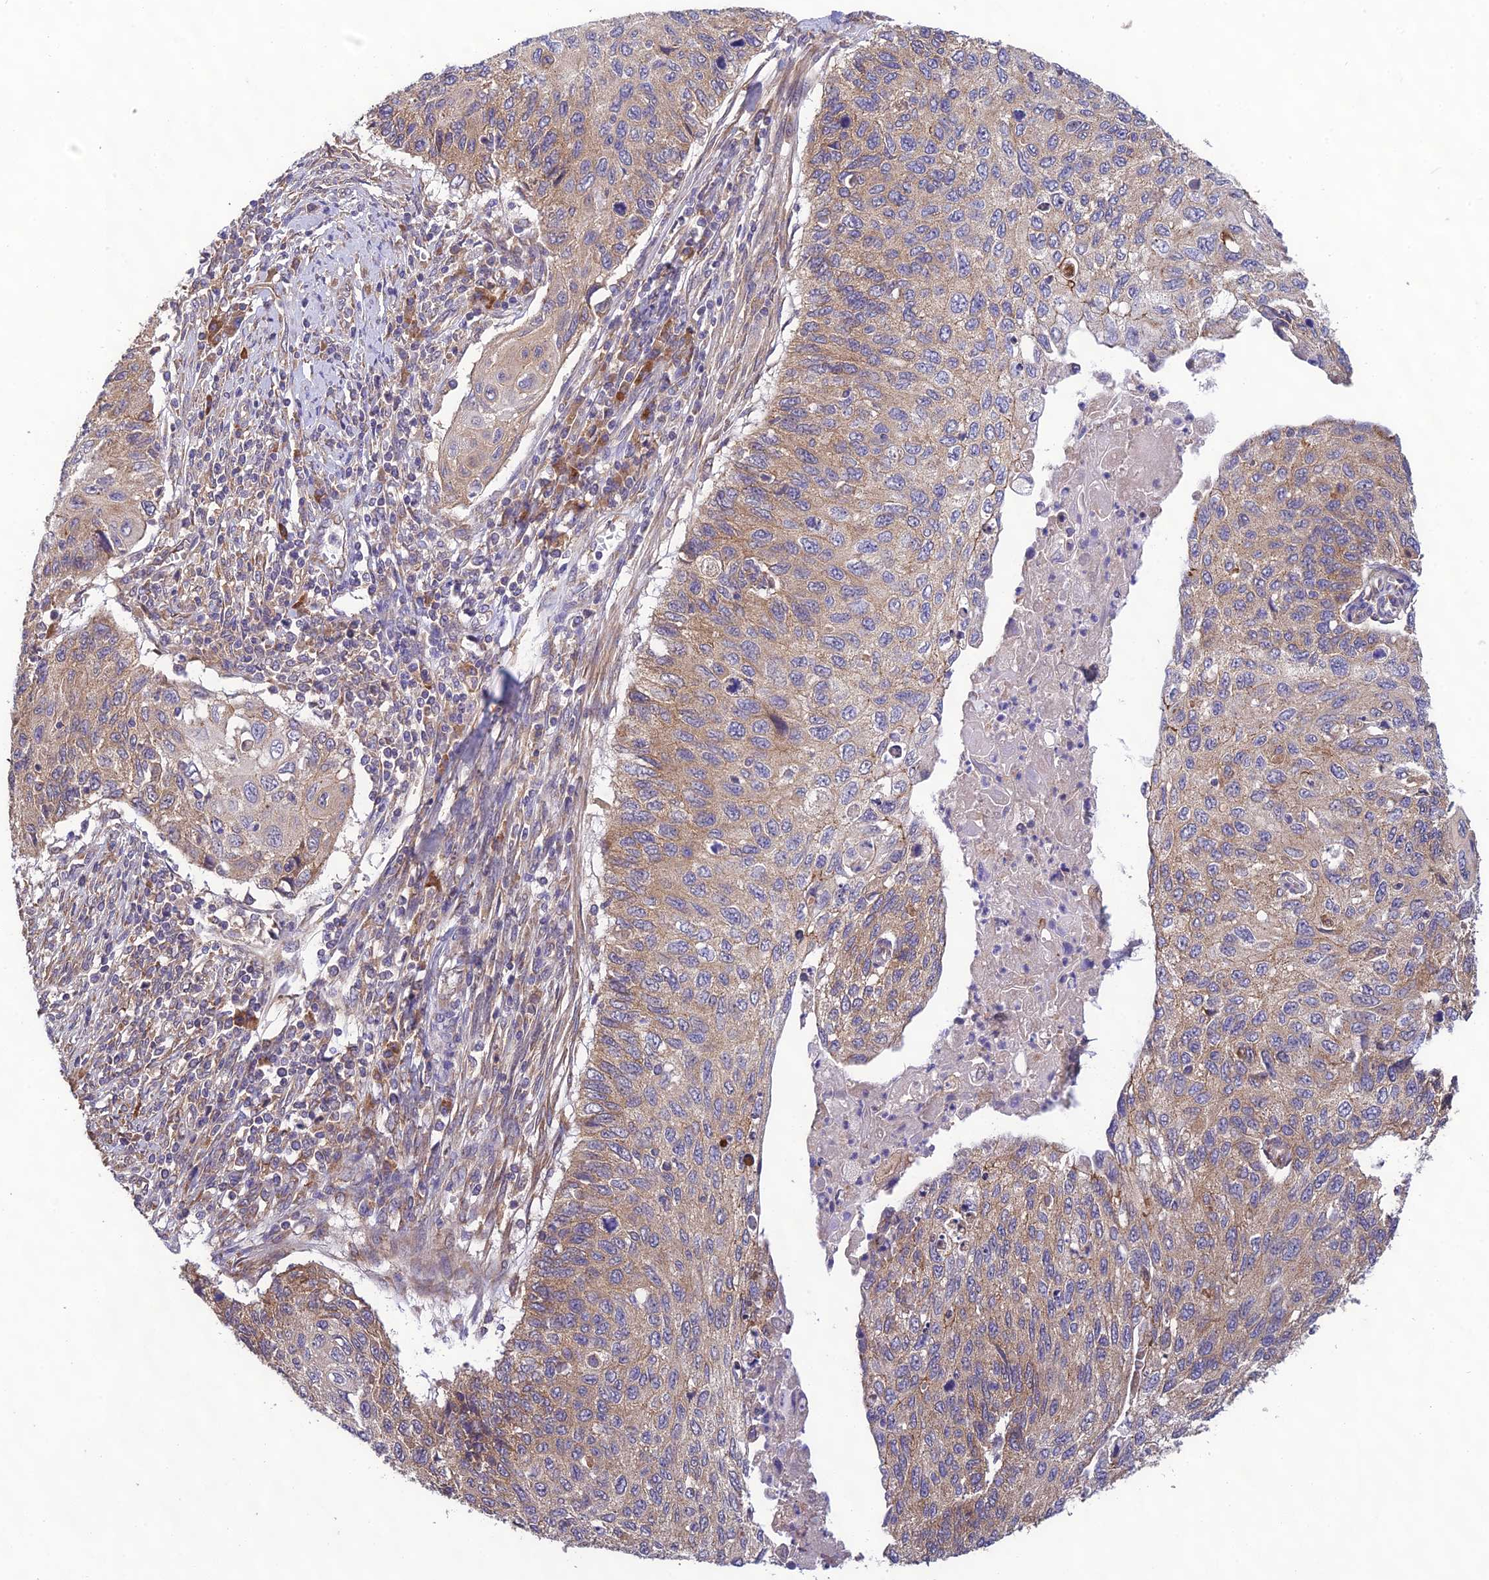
{"staining": {"intensity": "moderate", "quantity": "25%-75%", "location": "cytoplasmic/membranous"}, "tissue": "cervical cancer", "cell_type": "Tumor cells", "image_type": "cancer", "snomed": [{"axis": "morphology", "description": "Squamous cell carcinoma, NOS"}, {"axis": "topography", "description": "Cervix"}], "caption": "Moderate cytoplasmic/membranous protein expression is seen in about 25%-75% of tumor cells in cervical cancer. The protein of interest is shown in brown color, while the nuclei are stained blue.", "gene": "MRNIP", "patient": {"sex": "female", "age": 70}}